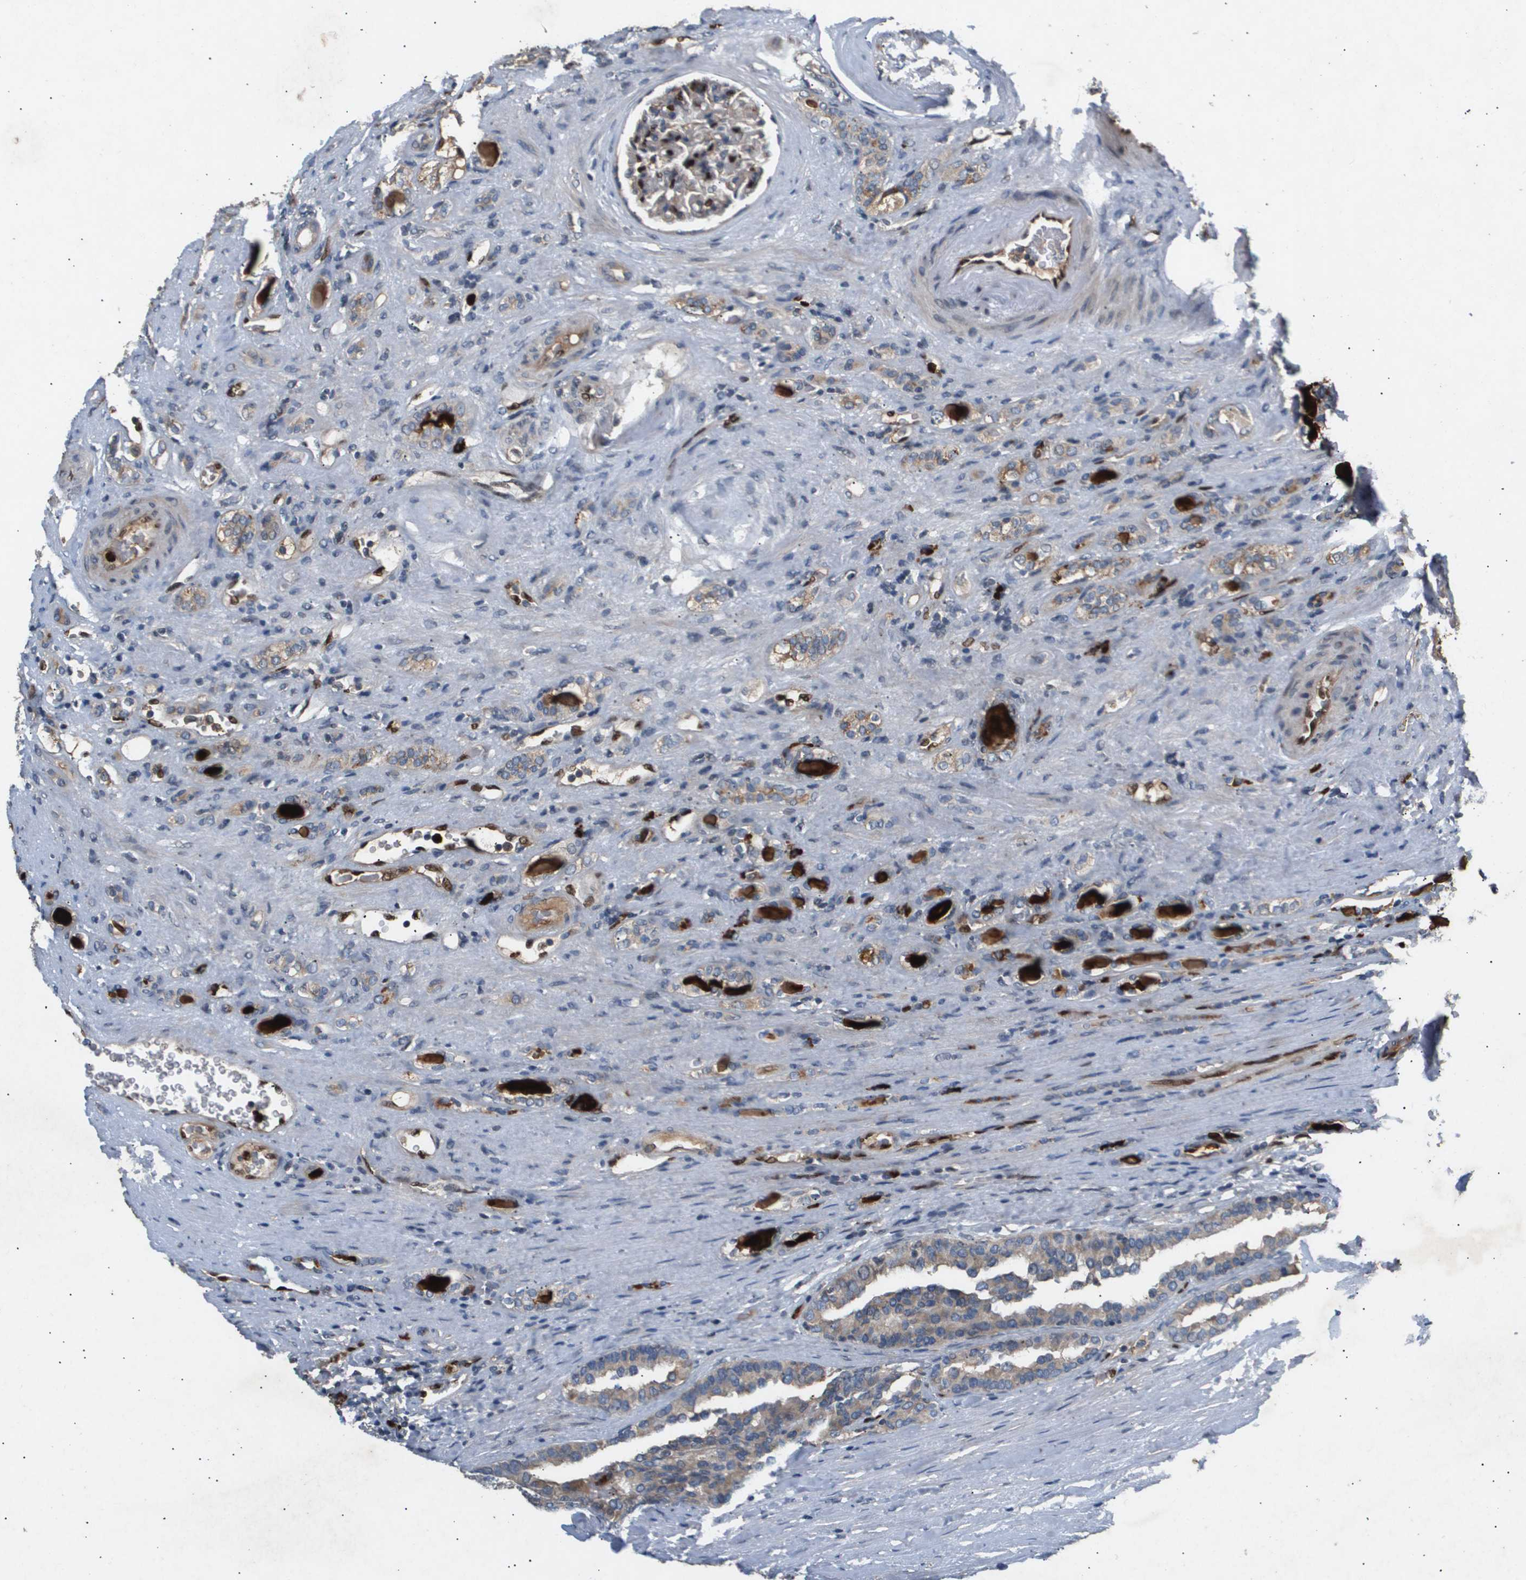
{"staining": {"intensity": "weak", "quantity": "<25%", "location": "cytoplasmic/membranous"}, "tissue": "renal cancer", "cell_type": "Tumor cells", "image_type": "cancer", "snomed": [{"axis": "morphology", "description": "Adenocarcinoma, NOS"}, {"axis": "topography", "description": "Kidney"}], "caption": "Immunohistochemical staining of human renal adenocarcinoma reveals no significant positivity in tumor cells. The staining was performed using DAB (3,3'-diaminobenzidine) to visualize the protein expression in brown, while the nuclei were stained in blue with hematoxylin (Magnification: 20x).", "gene": "ERG", "patient": {"sex": "male", "age": 46}}